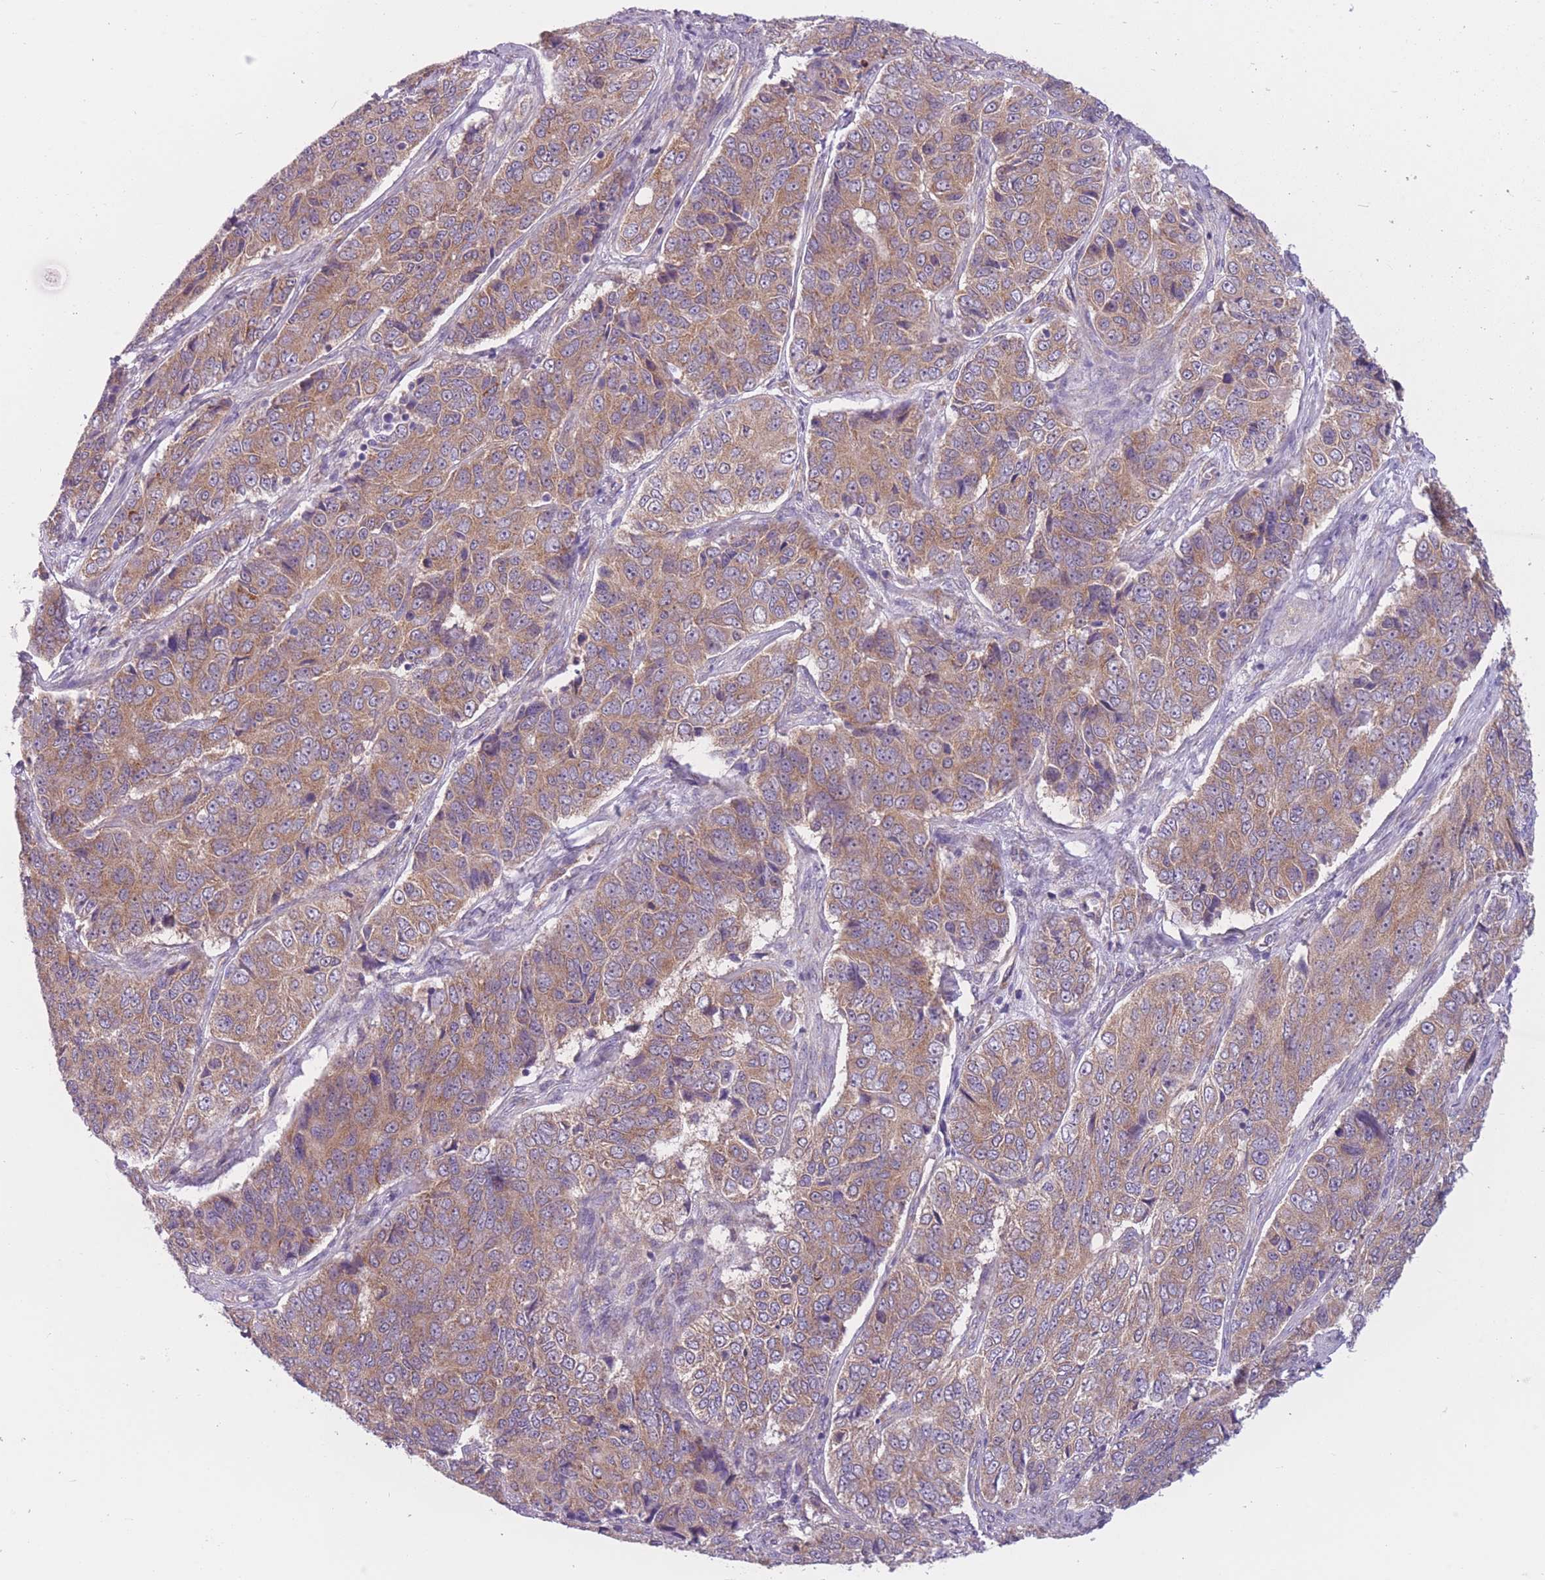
{"staining": {"intensity": "moderate", "quantity": ">75%", "location": "cytoplasmic/membranous"}, "tissue": "ovarian cancer", "cell_type": "Tumor cells", "image_type": "cancer", "snomed": [{"axis": "morphology", "description": "Carcinoma, endometroid"}, {"axis": "topography", "description": "Ovary"}], "caption": "Tumor cells show medium levels of moderate cytoplasmic/membranous positivity in about >75% of cells in ovarian cancer (endometroid carcinoma). Nuclei are stained in blue.", "gene": "SERPINB3", "patient": {"sex": "female", "age": 51}}